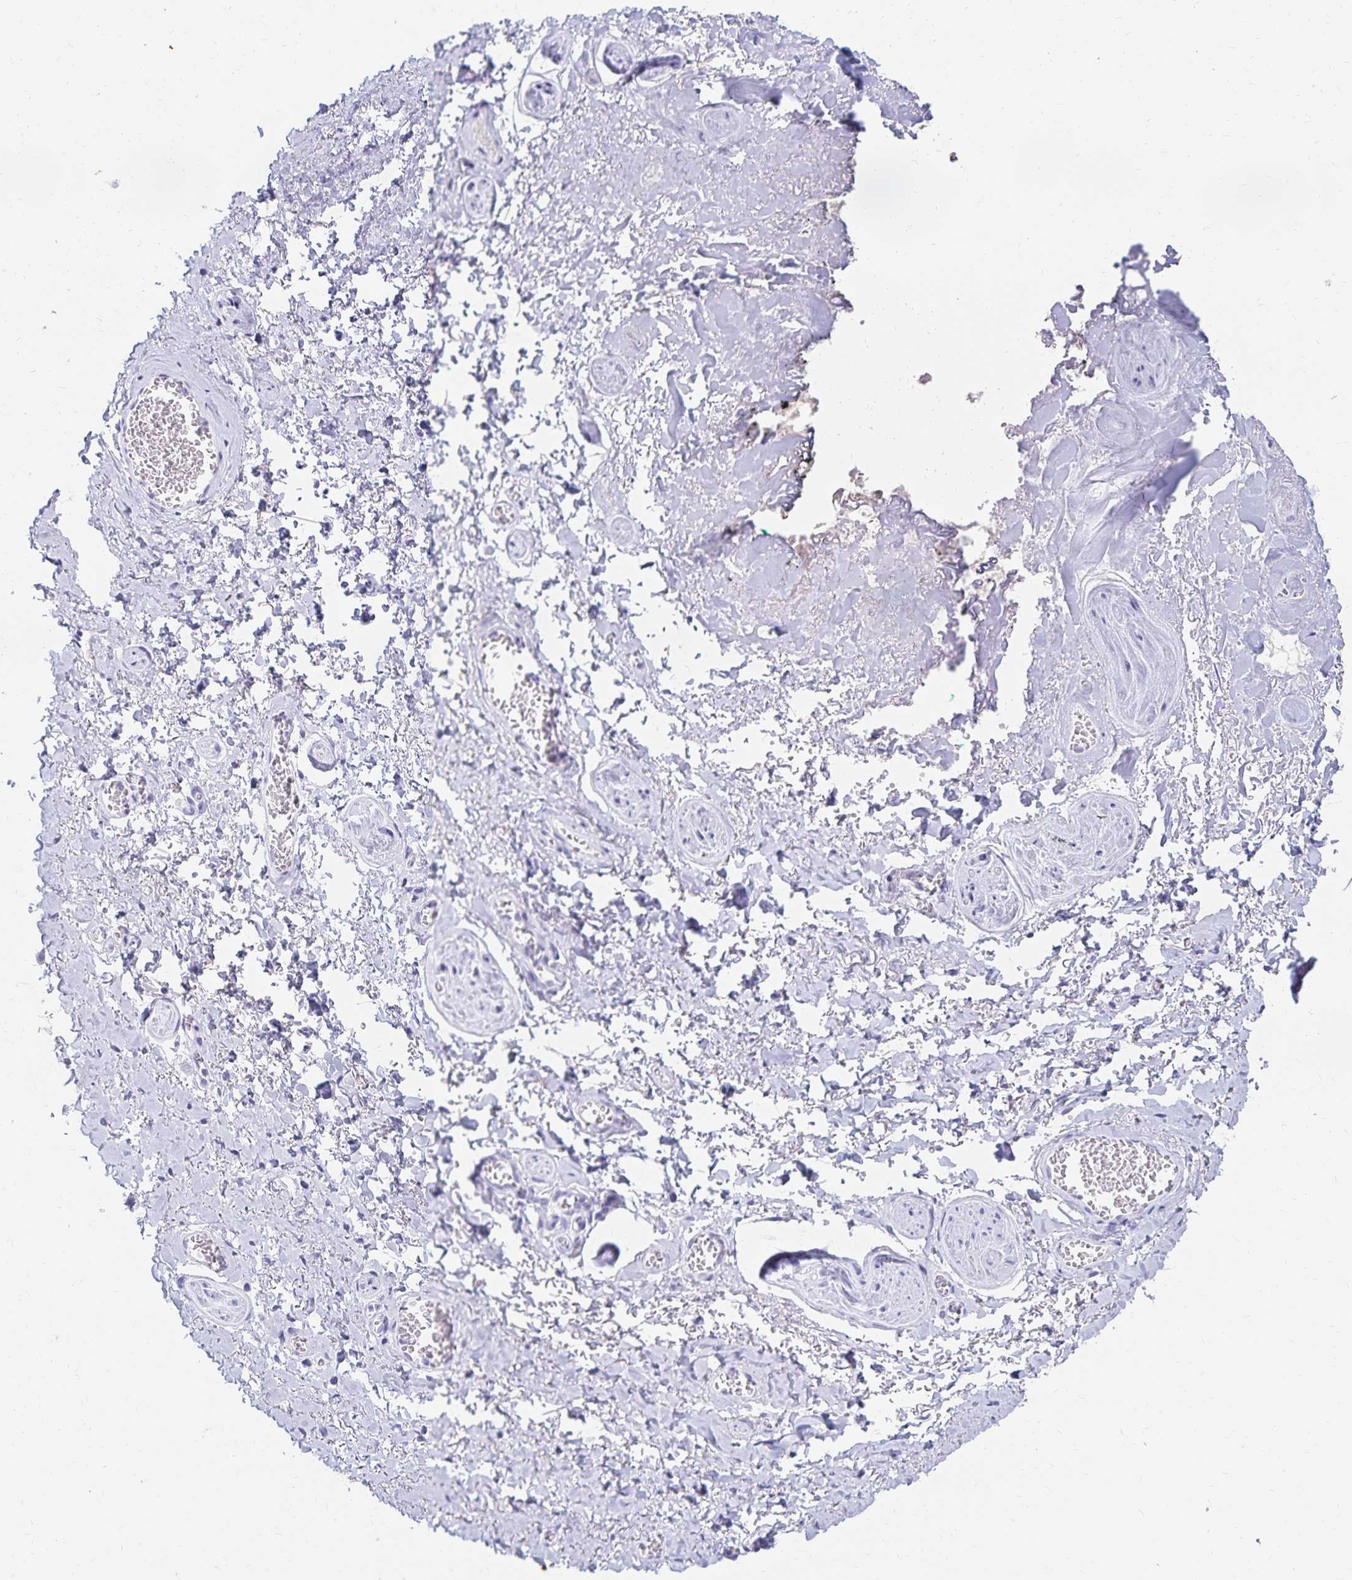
{"staining": {"intensity": "negative", "quantity": "none", "location": "none"}, "tissue": "adipose tissue", "cell_type": "Adipocytes", "image_type": "normal", "snomed": [{"axis": "morphology", "description": "Normal tissue, NOS"}, {"axis": "topography", "description": "Vulva"}, {"axis": "topography", "description": "Peripheral nerve tissue"}], "caption": "The histopathology image shows no significant expression in adipocytes of adipose tissue.", "gene": "C2orf50", "patient": {"sex": "female", "age": 66}}